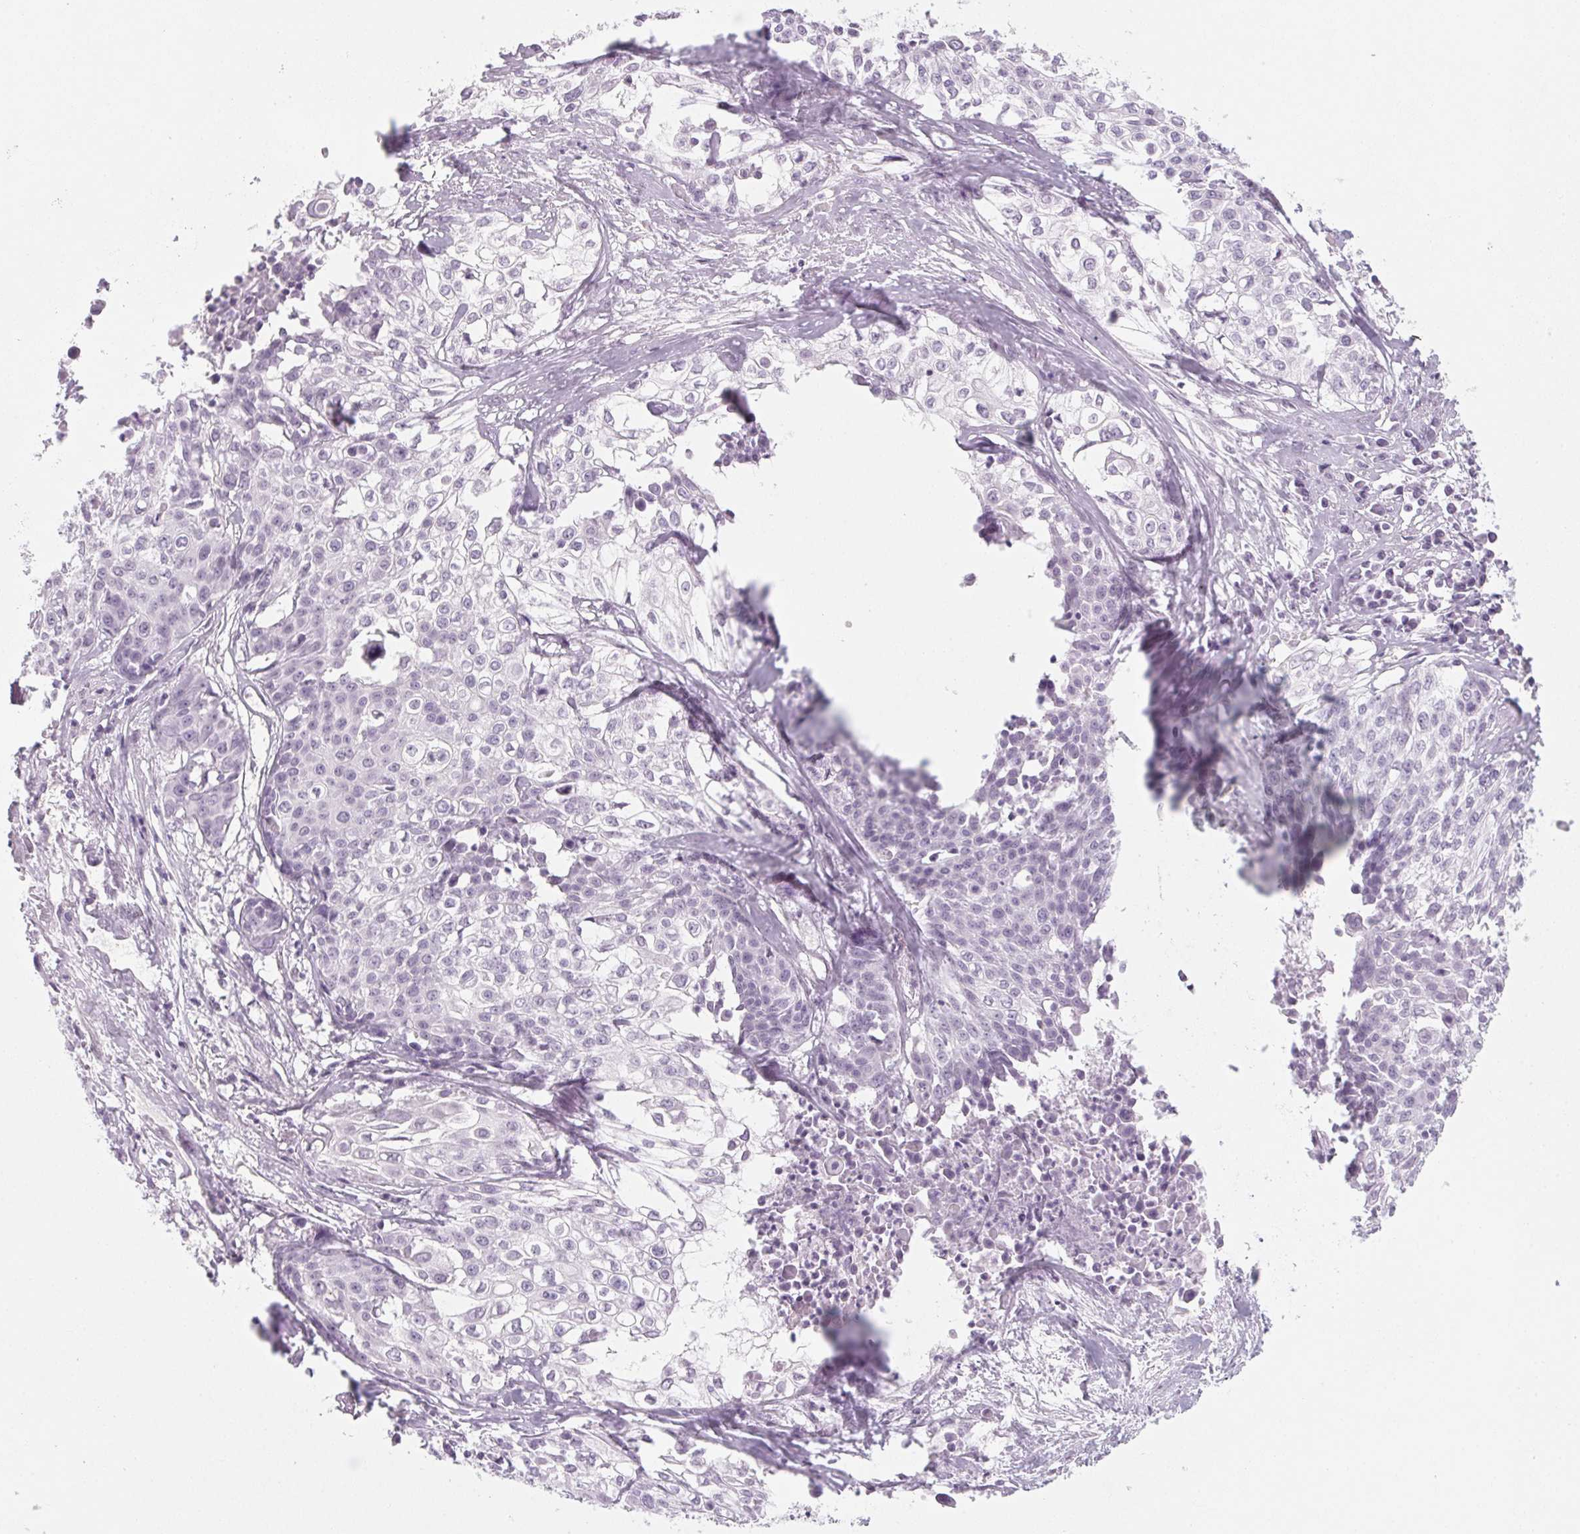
{"staining": {"intensity": "negative", "quantity": "none", "location": "none"}, "tissue": "cervical cancer", "cell_type": "Tumor cells", "image_type": "cancer", "snomed": [{"axis": "morphology", "description": "Squamous cell carcinoma, NOS"}, {"axis": "topography", "description": "Cervix"}], "caption": "High magnification brightfield microscopy of cervical cancer stained with DAB (brown) and counterstained with hematoxylin (blue): tumor cells show no significant staining.", "gene": "KCNQ2", "patient": {"sex": "female", "age": 39}}